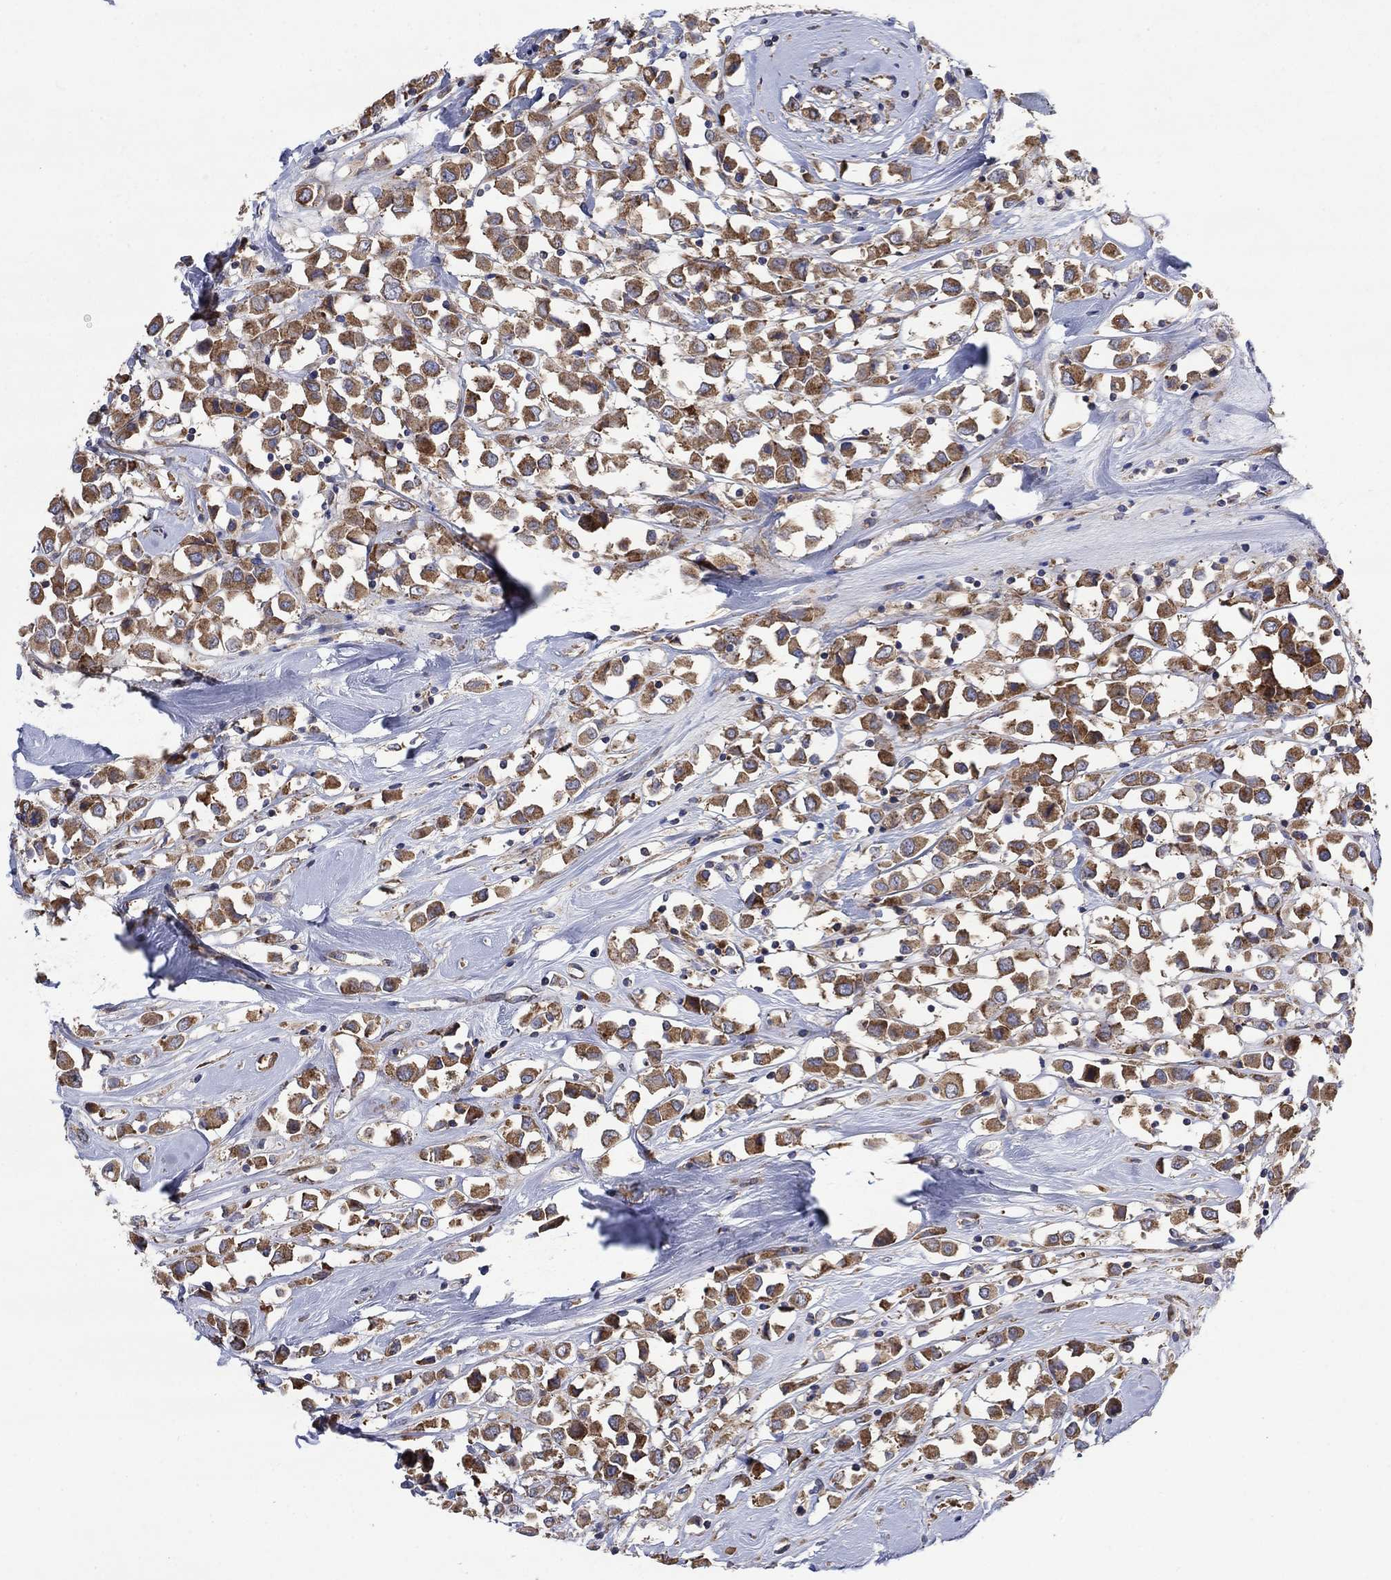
{"staining": {"intensity": "moderate", "quantity": ">75%", "location": "cytoplasmic/membranous"}, "tissue": "breast cancer", "cell_type": "Tumor cells", "image_type": "cancer", "snomed": [{"axis": "morphology", "description": "Duct carcinoma"}, {"axis": "topography", "description": "Breast"}], "caption": "IHC staining of breast cancer (intraductal carcinoma), which reveals medium levels of moderate cytoplasmic/membranous positivity in about >75% of tumor cells indicating moderate cytoplasmic/membranous protein positivity. The staining was performed using DAB (brown) for protein detection and nuclei were counterstained in hematoxylin (blue).", "gene": "RPLP0", "patient": {"sex": "female", "age": 61}}